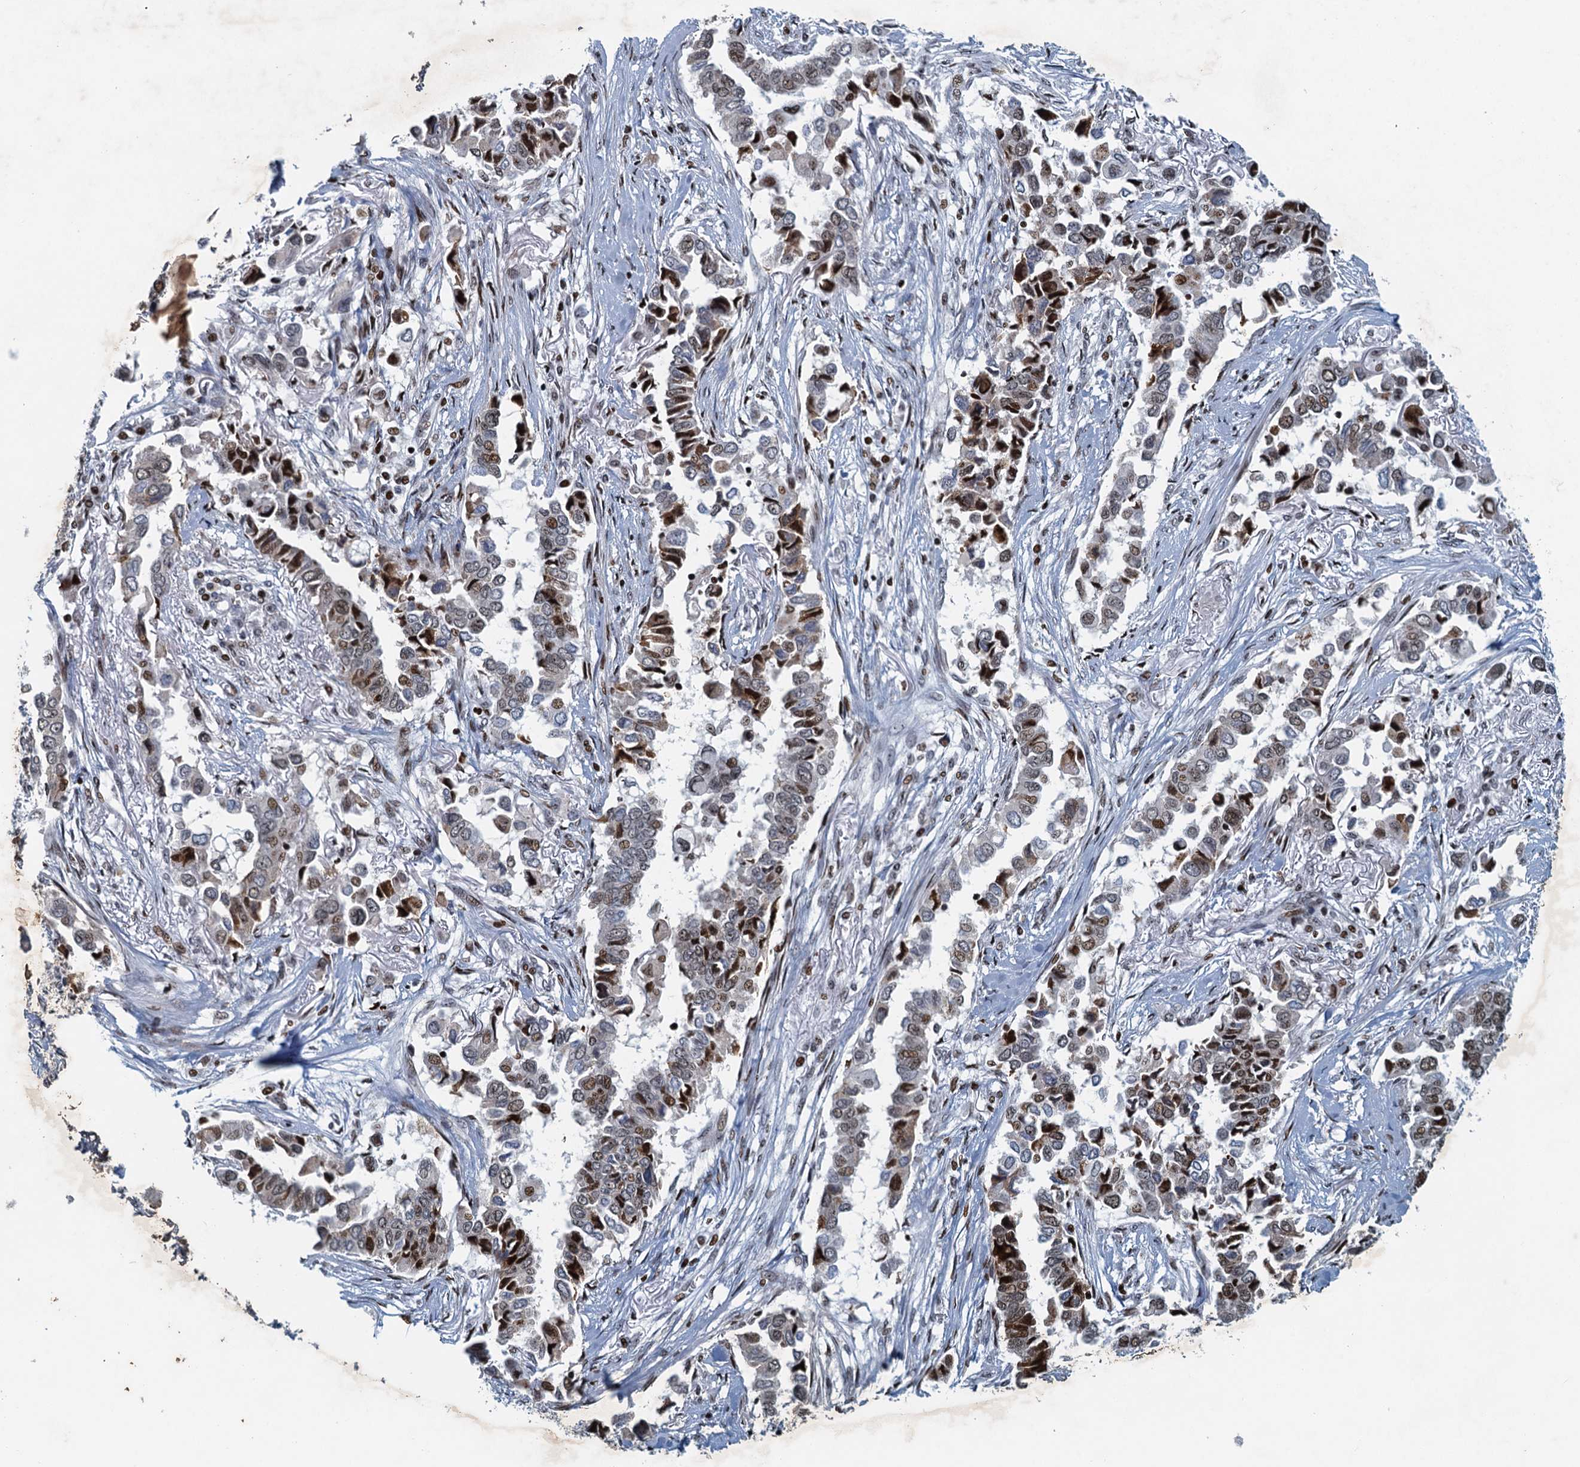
{"staining": {"intensity": "moderate", "quantity": ">75%", "location": "nuclear"}, "tissue": "lung cancer", "cell_type": "Tumor cells", "image_type": "cancer", "snomed": [{"axis": "morphology", "description": "Adenocarcinoma, NOS"}, {"axis": "topography", "description": "Lung"}], "caption": "Tumor cells display medium levels of moderate nuclear positivity in approximately >75% of cells in human lung cancer (adenocarcinoma).", "gene": "ANKRD13D", "patient": {"sex": "female", "age": 76}}